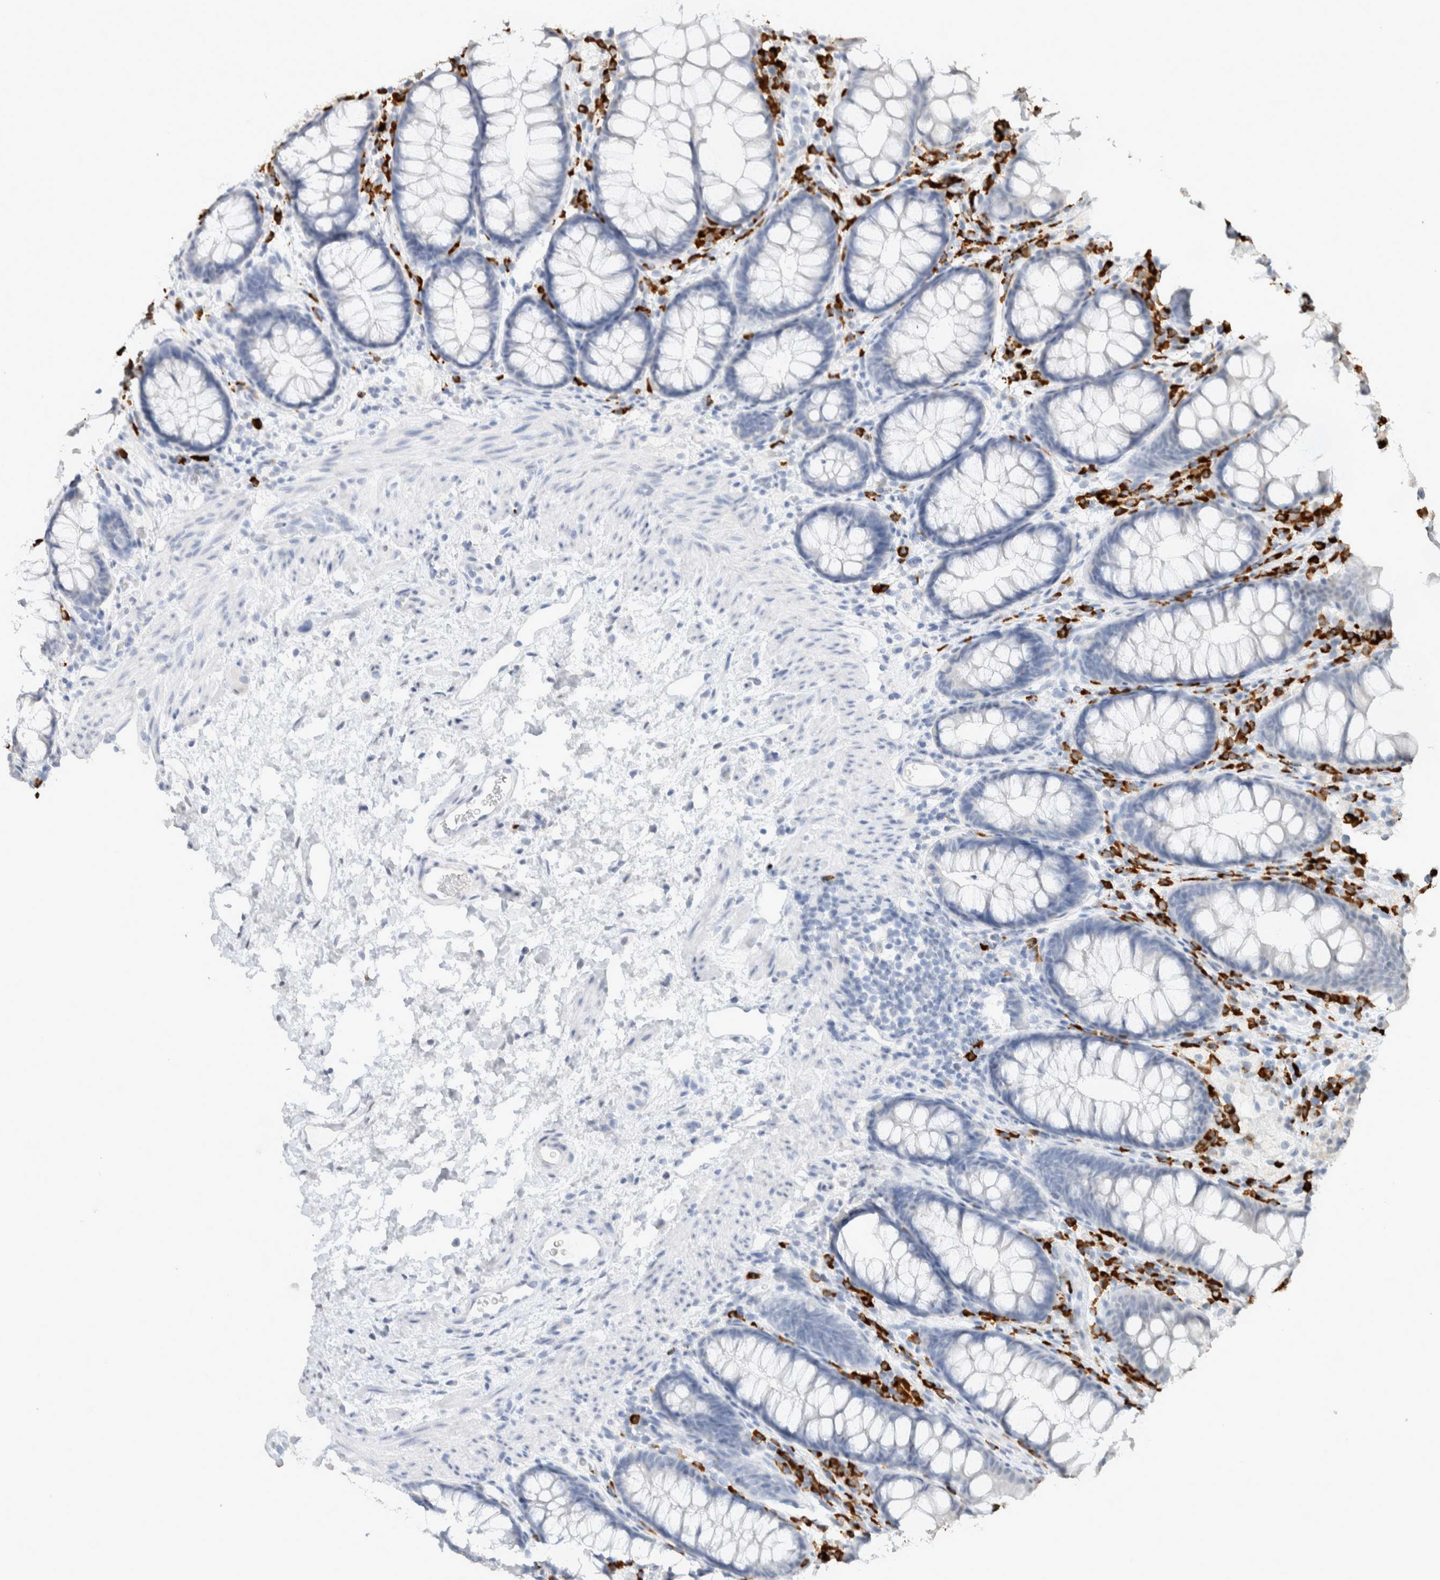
{"staining": {"intensity": "negative", "quantity": "none", "location": "none"}, "tissue": "colon", "cell_type": "Endothelial cells", "image_type": "normal", "snomed": [{"axis": "morphology", "description": "Normal tissue, NOS"}, {"axis": "topography", "description": "Colon"}], "caption": "The image displays no significant staining in endothelial cells of colon.", "gene": "CD80", "patient": {"sex": "female", "age": 62}}